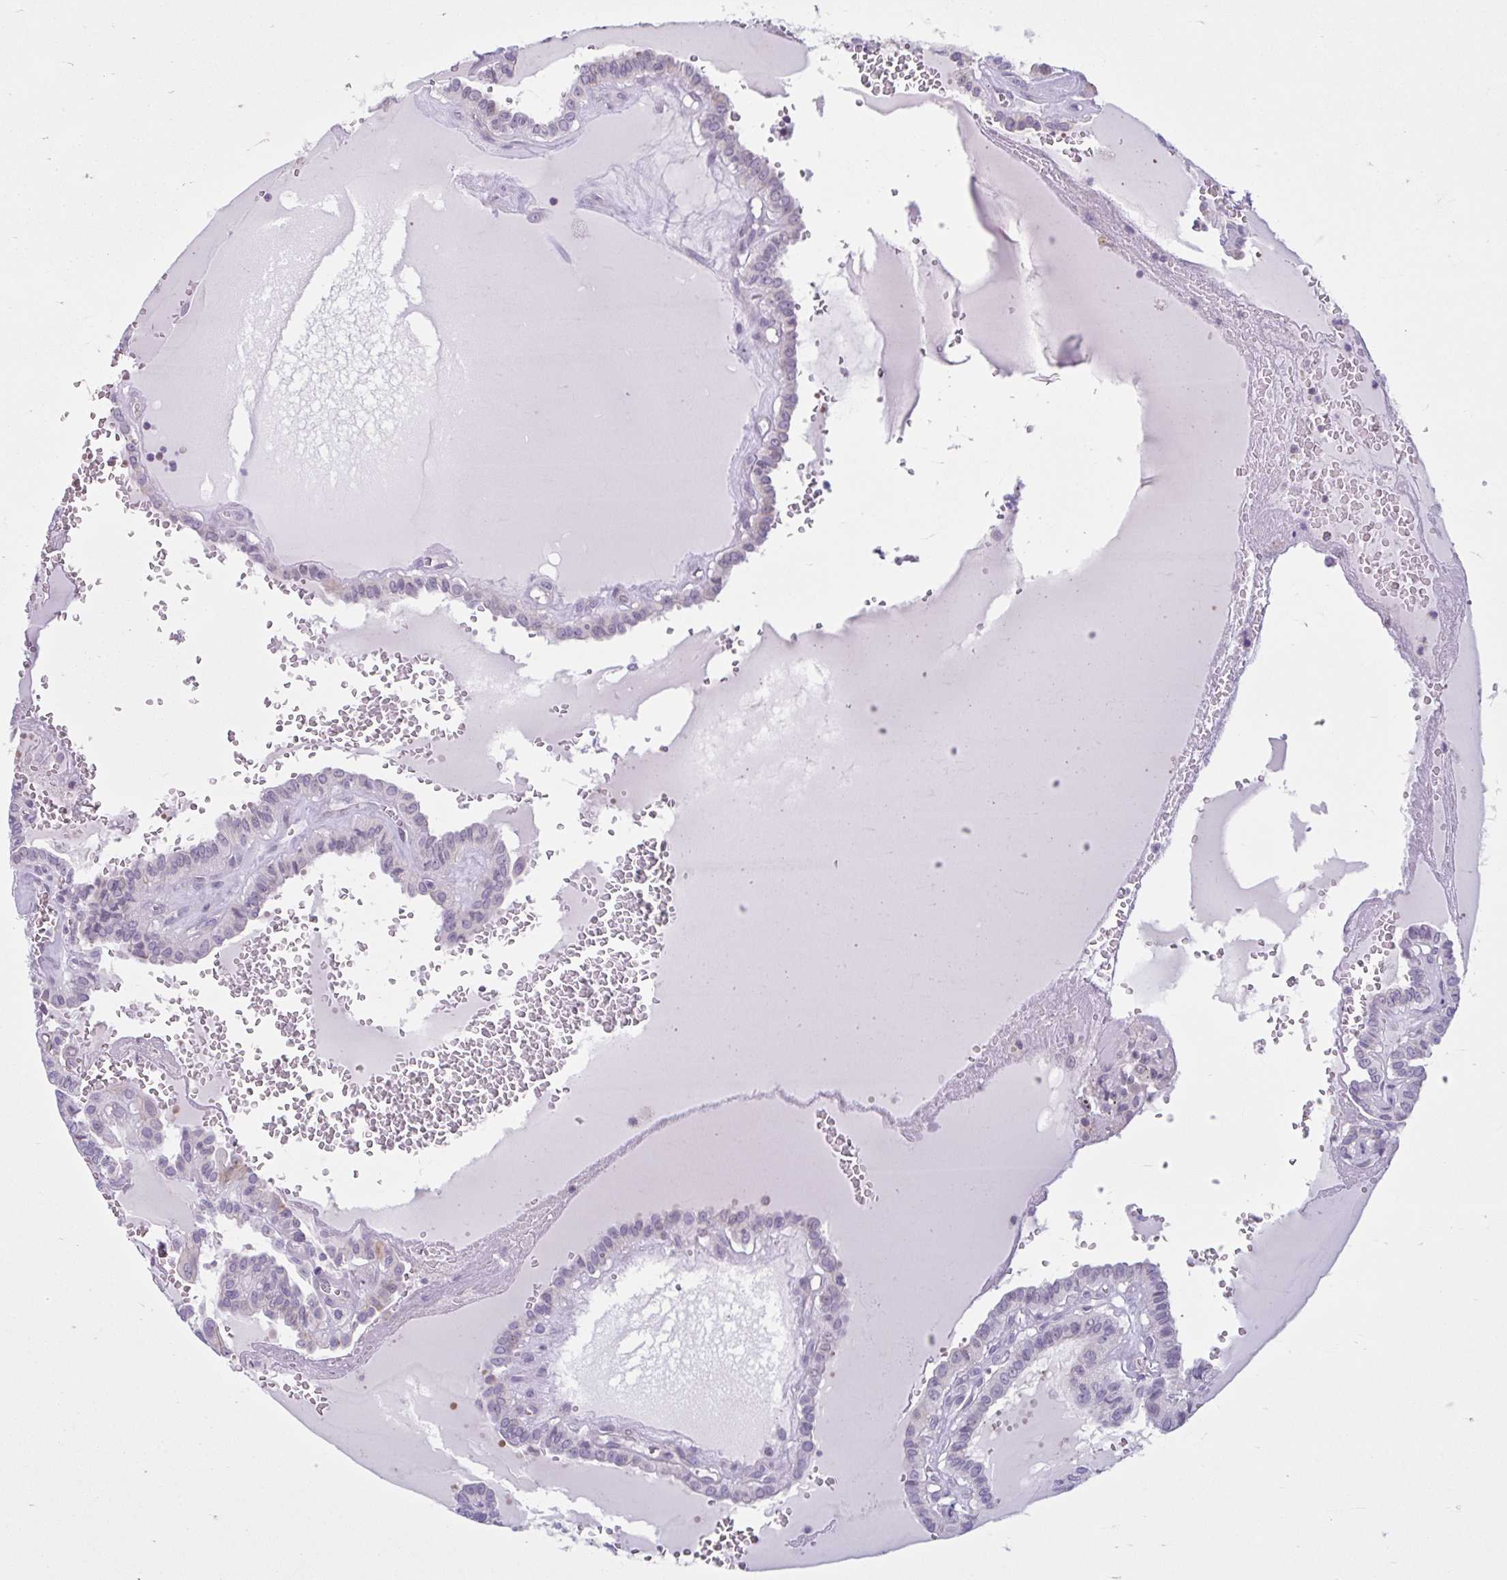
{"staining": {"intensity": "negative", "quantity": "none", "location": "none"}, "tissue": "thyroid cancer", "cell_type": "Tumor cells", "image_type": "cancer", "snomed": [{"axis": "morphology", "description": "Papillary adenocarcinoma, NOS"}, {"axis": "topography", "description": "Thyroid gland"}], "caption": "Immunohistochemistry (IHC) image of neoplastic tissue: human papillary adenocarcinoma (thyroid) stained with DAB (3,3'-diaminobenzidine) demonstrates no significant protein expression in tumor cells.", "gene": "CDH19", "patient": {"sex": "female", "age": 21}}